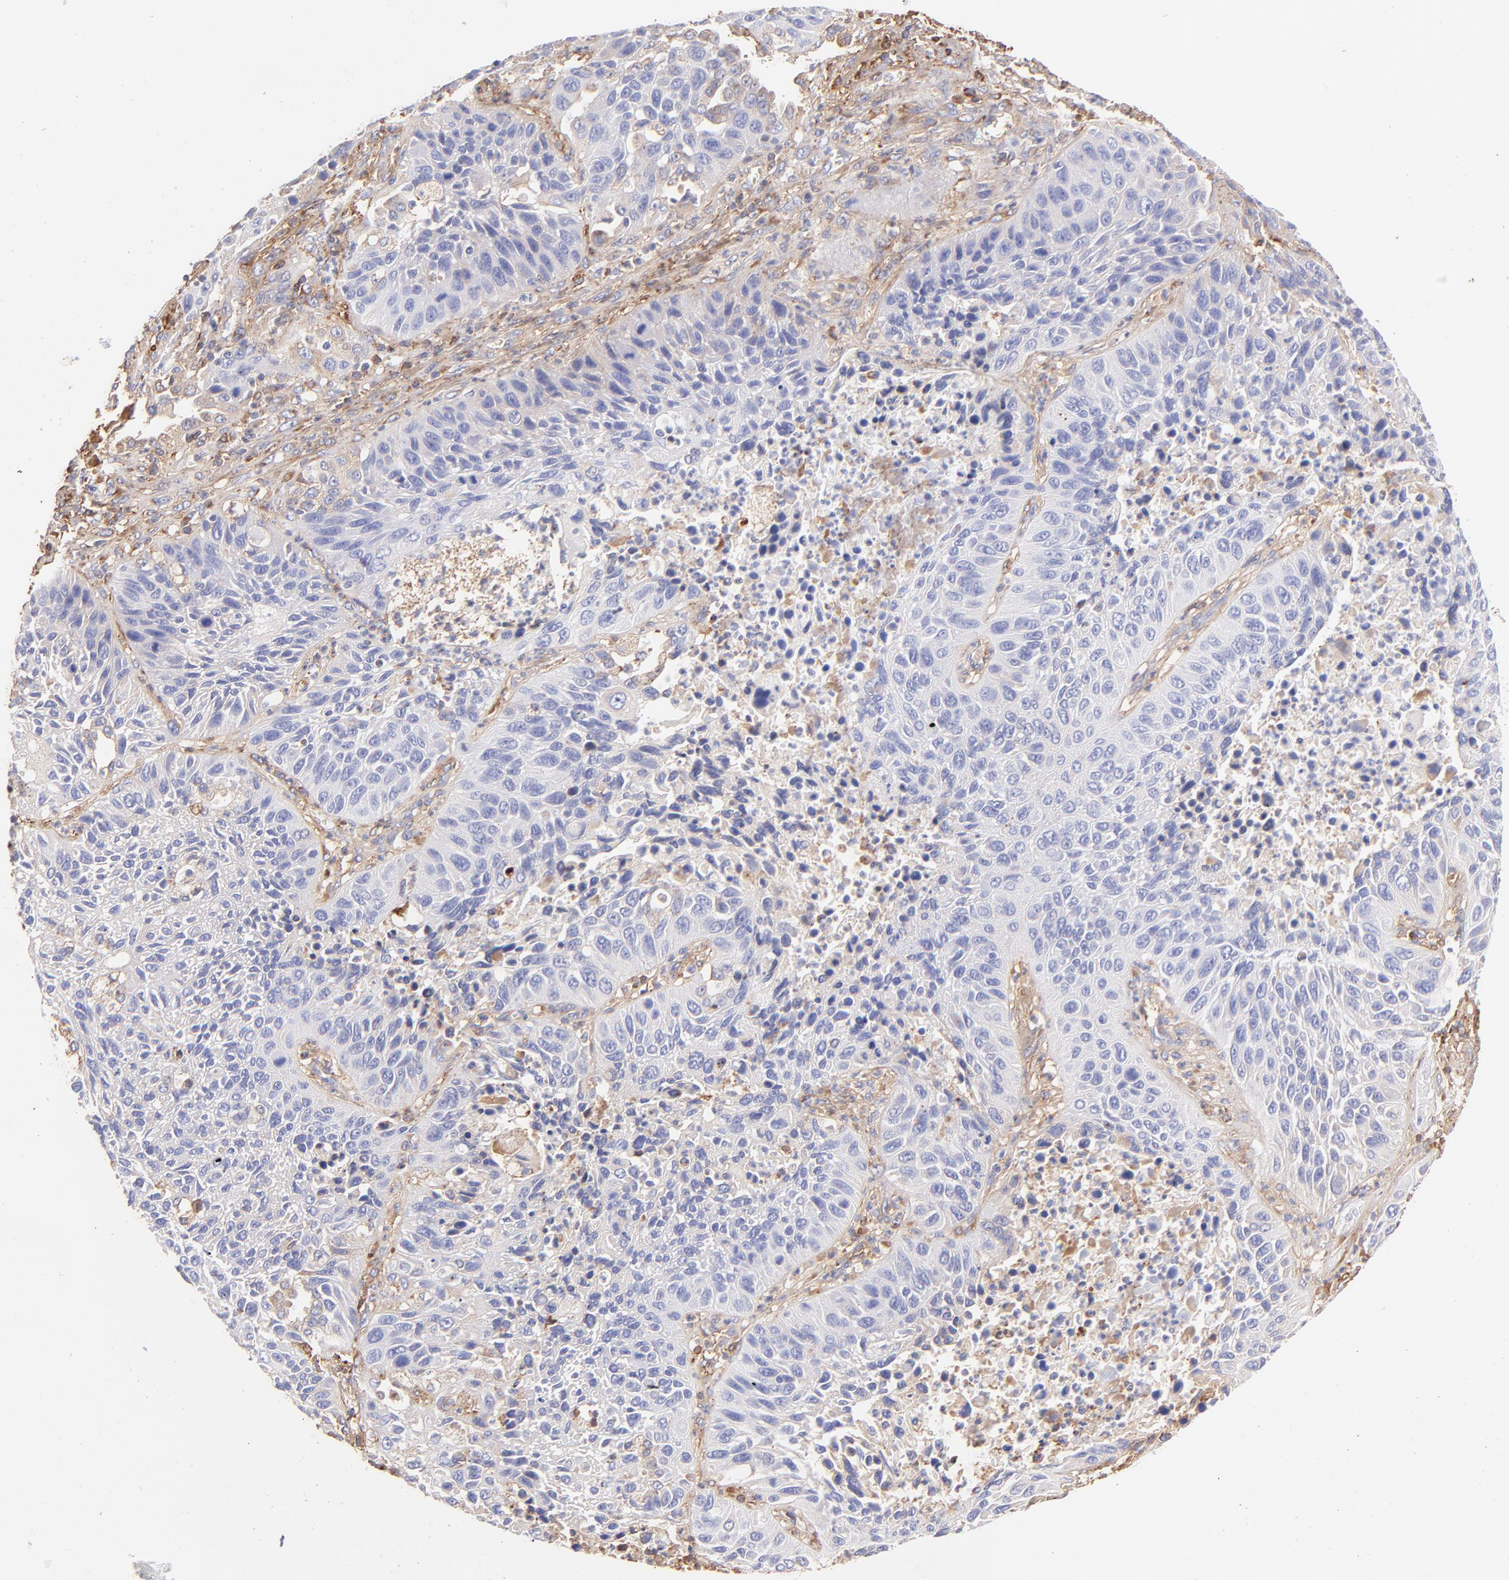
{"staining": {"intensity": "negative", "quantity": "none", "location": "none"}, "tissue": "lung cancer", "cell_type": "Tumor cells", "image_type": "cancer", "snomed": [{"axis": "morphology", "description": "Squamous cell carcinoma, NOS"}, {"axis": "topography", "description": "Lung"}], "caption": "There is no significant positivity in tumor cells of lung squamous cell carcinoma.", "gene": "BGN", "patient": {"sex": "female", "age": 76}}